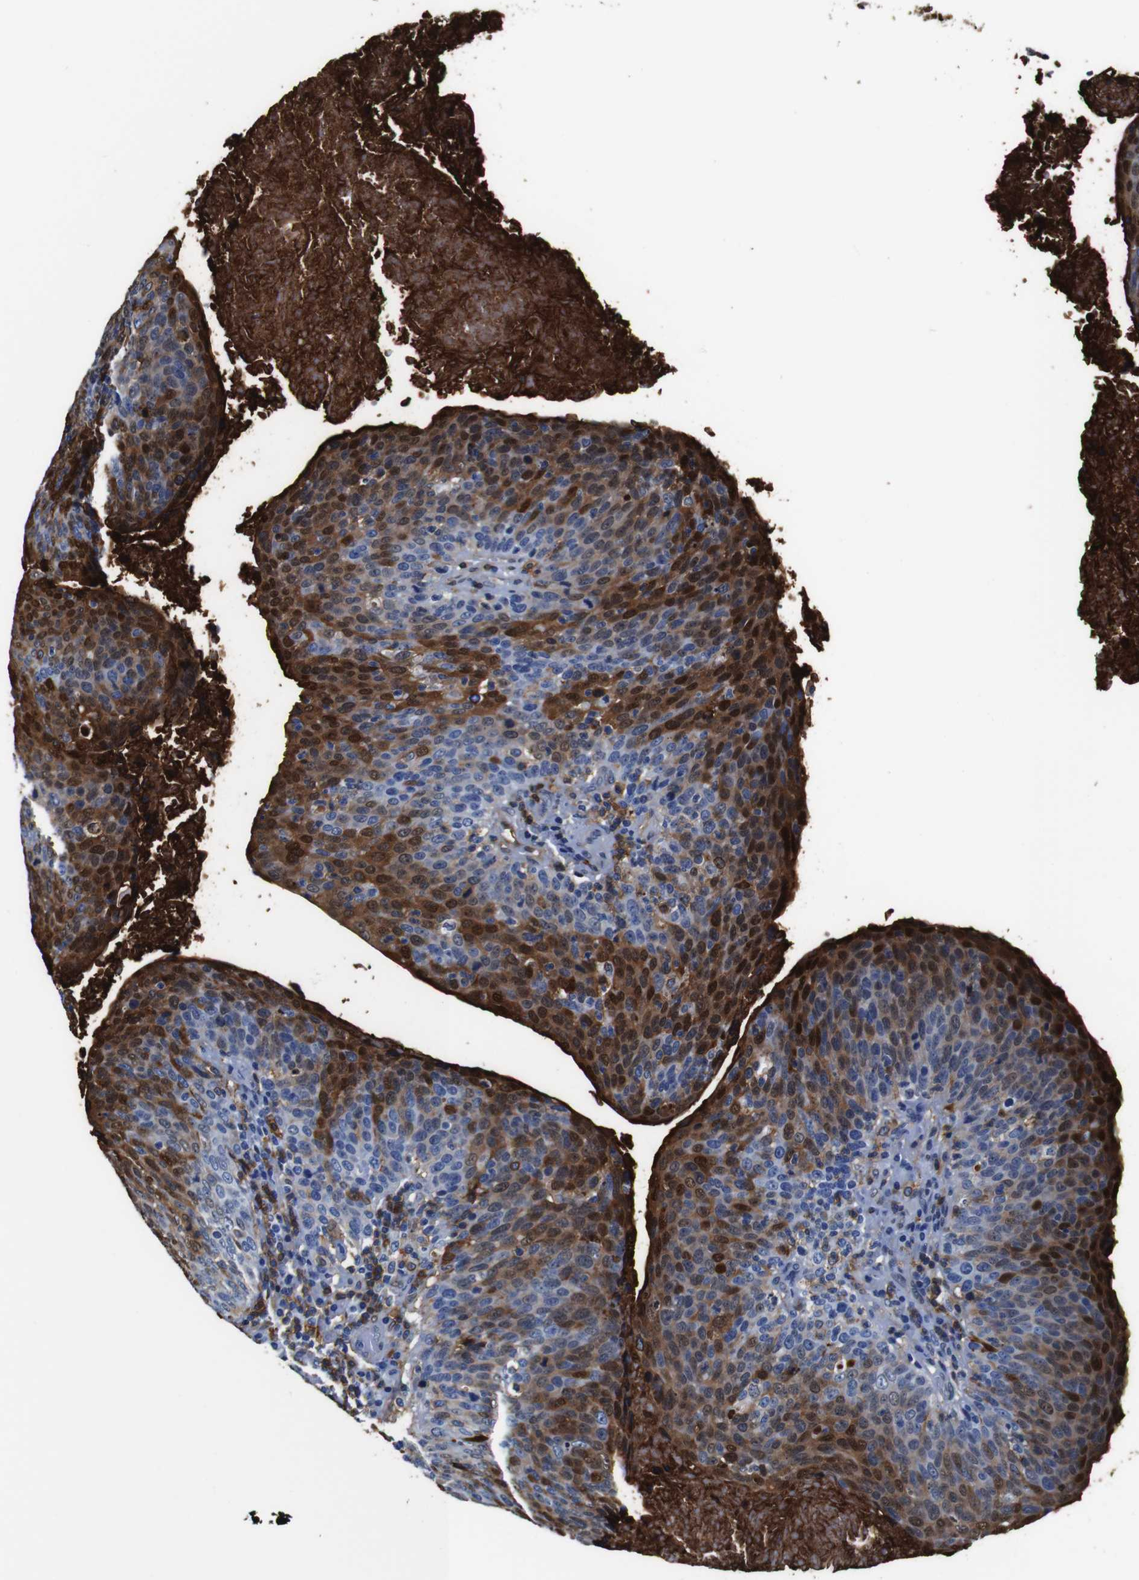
{"staining": {"intensity": "strong", "quantity": "25%-75%", "location": "cytoplasmic/membranous,nuclear"}, "tissue": "head and neck cancer", "cell_type": "Tumor cells", "image_type": "cancer", "snomed": [{"axis": "morphology", "description": "Squamous cell carcinoma, NOS"}, {"axis": "morphology", "description": "Squamous cell carcinoma, metastatic, NOS"}, {"axis": "topography", "description": "Lymph node"}, {"axis": "topography", "description": "Head-Neck"}], "caption": "Protein expression analysis of head and neck cancer displays strong cytoplasmic/membranous and nuclear expression in about 25%-75% of tumor cells. (DAB IHC with brightfield microscopy, high magnification).", "gene": "ANXA1", "patient": {"sex": "male", "age": 62}}